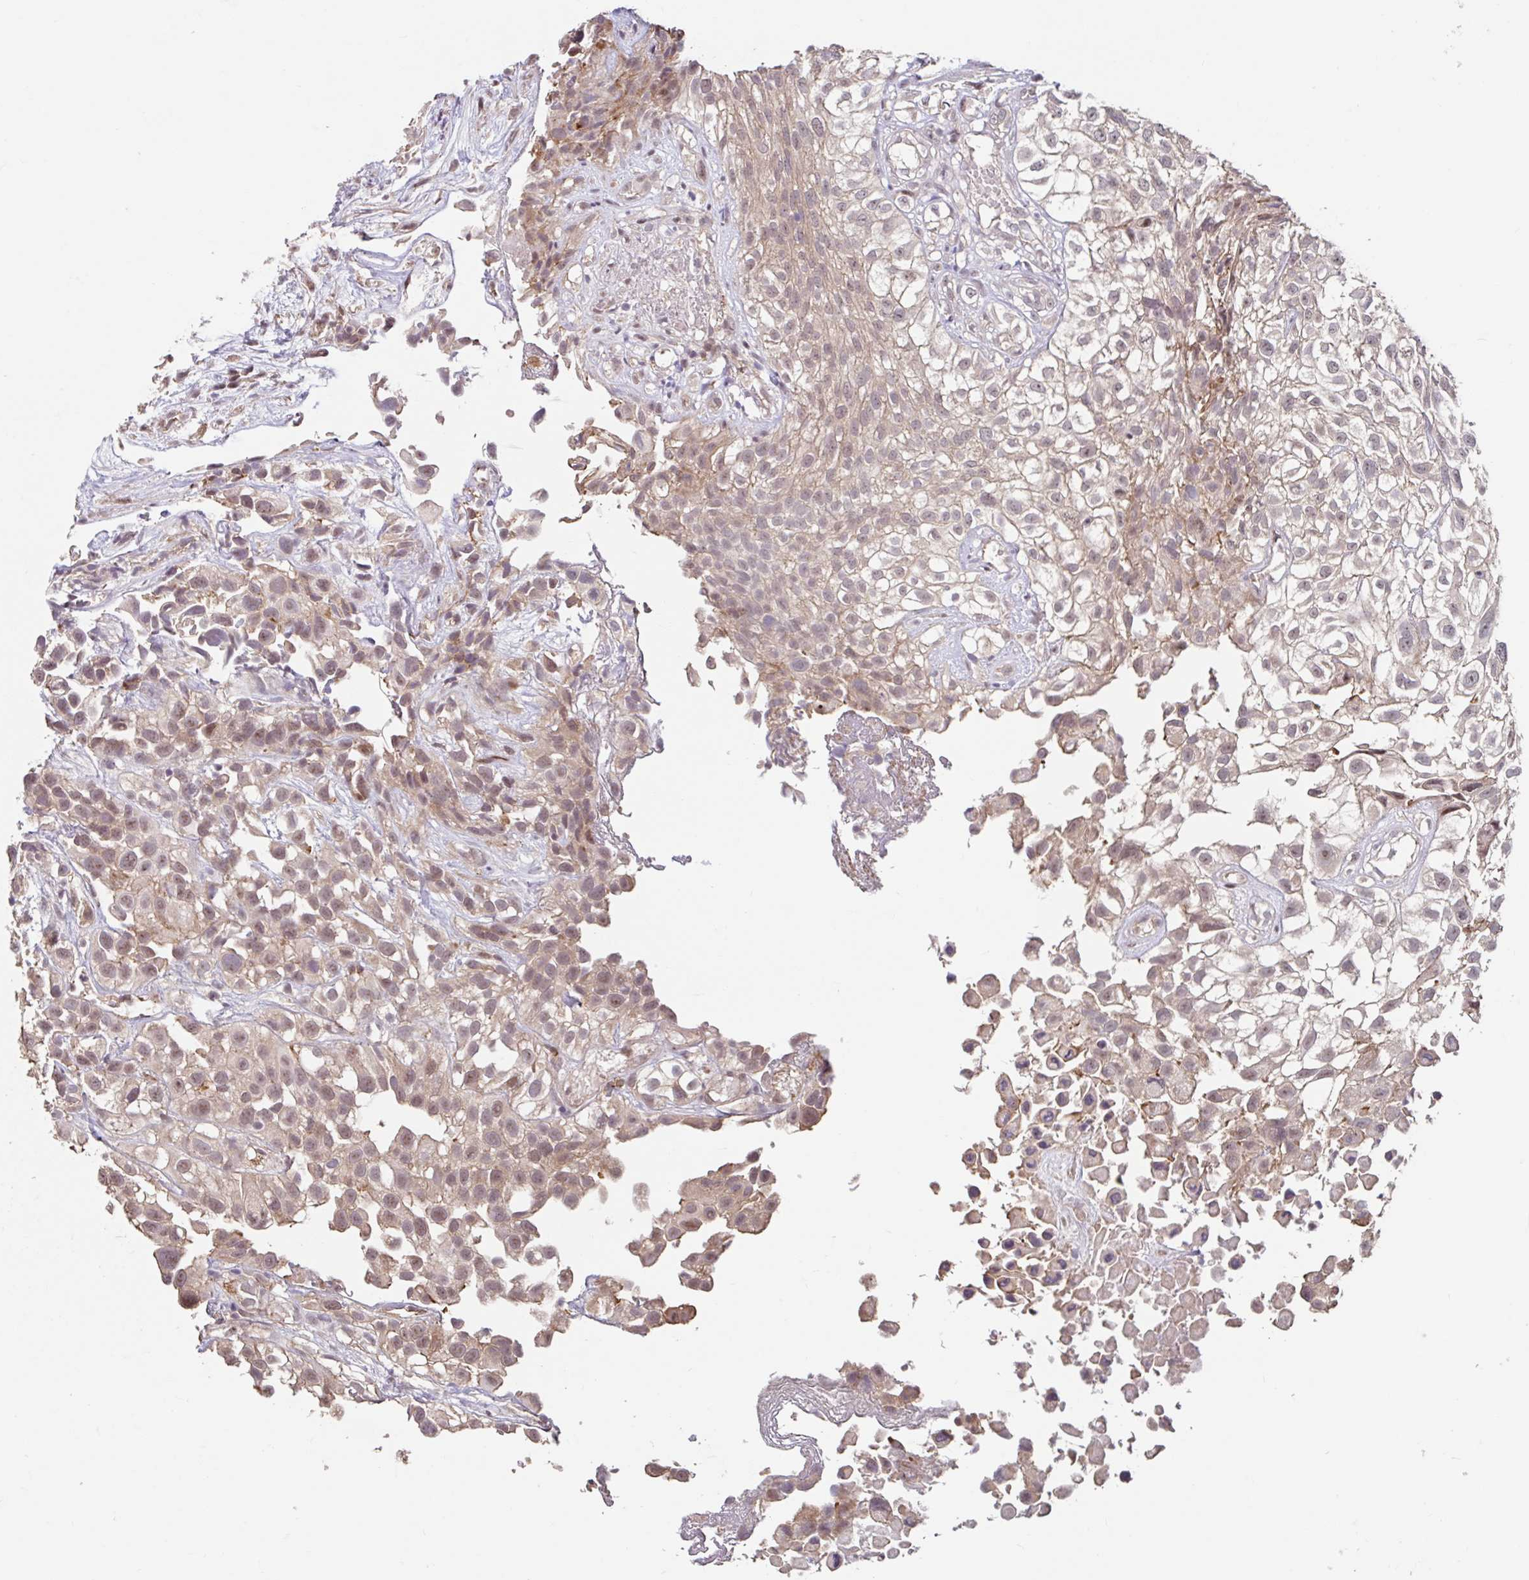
{"staining": {"intensity": "weak", "quantity": "25%-75%", "location": "cytoplasmic/membranous,nuclear"}, "tissue": "urothelial cancer", "cell_type": "Tumor cells", "image_type": "cancer", "snomed": [{"axis": "morphology", "description": "Urothelial carcinoma, High grade"}, {"axis": "topography", "description": "Urinary bladder"}], "caption": "Brown immunohistochemical staining in high-grade urothelial carcinoma exhibits weak cytoplasmic/membranous and nuclear staining in about 25%-75% of tumor cells.", "gene": "STYXL1", "patient": {"sex": "male", "age": 56}}